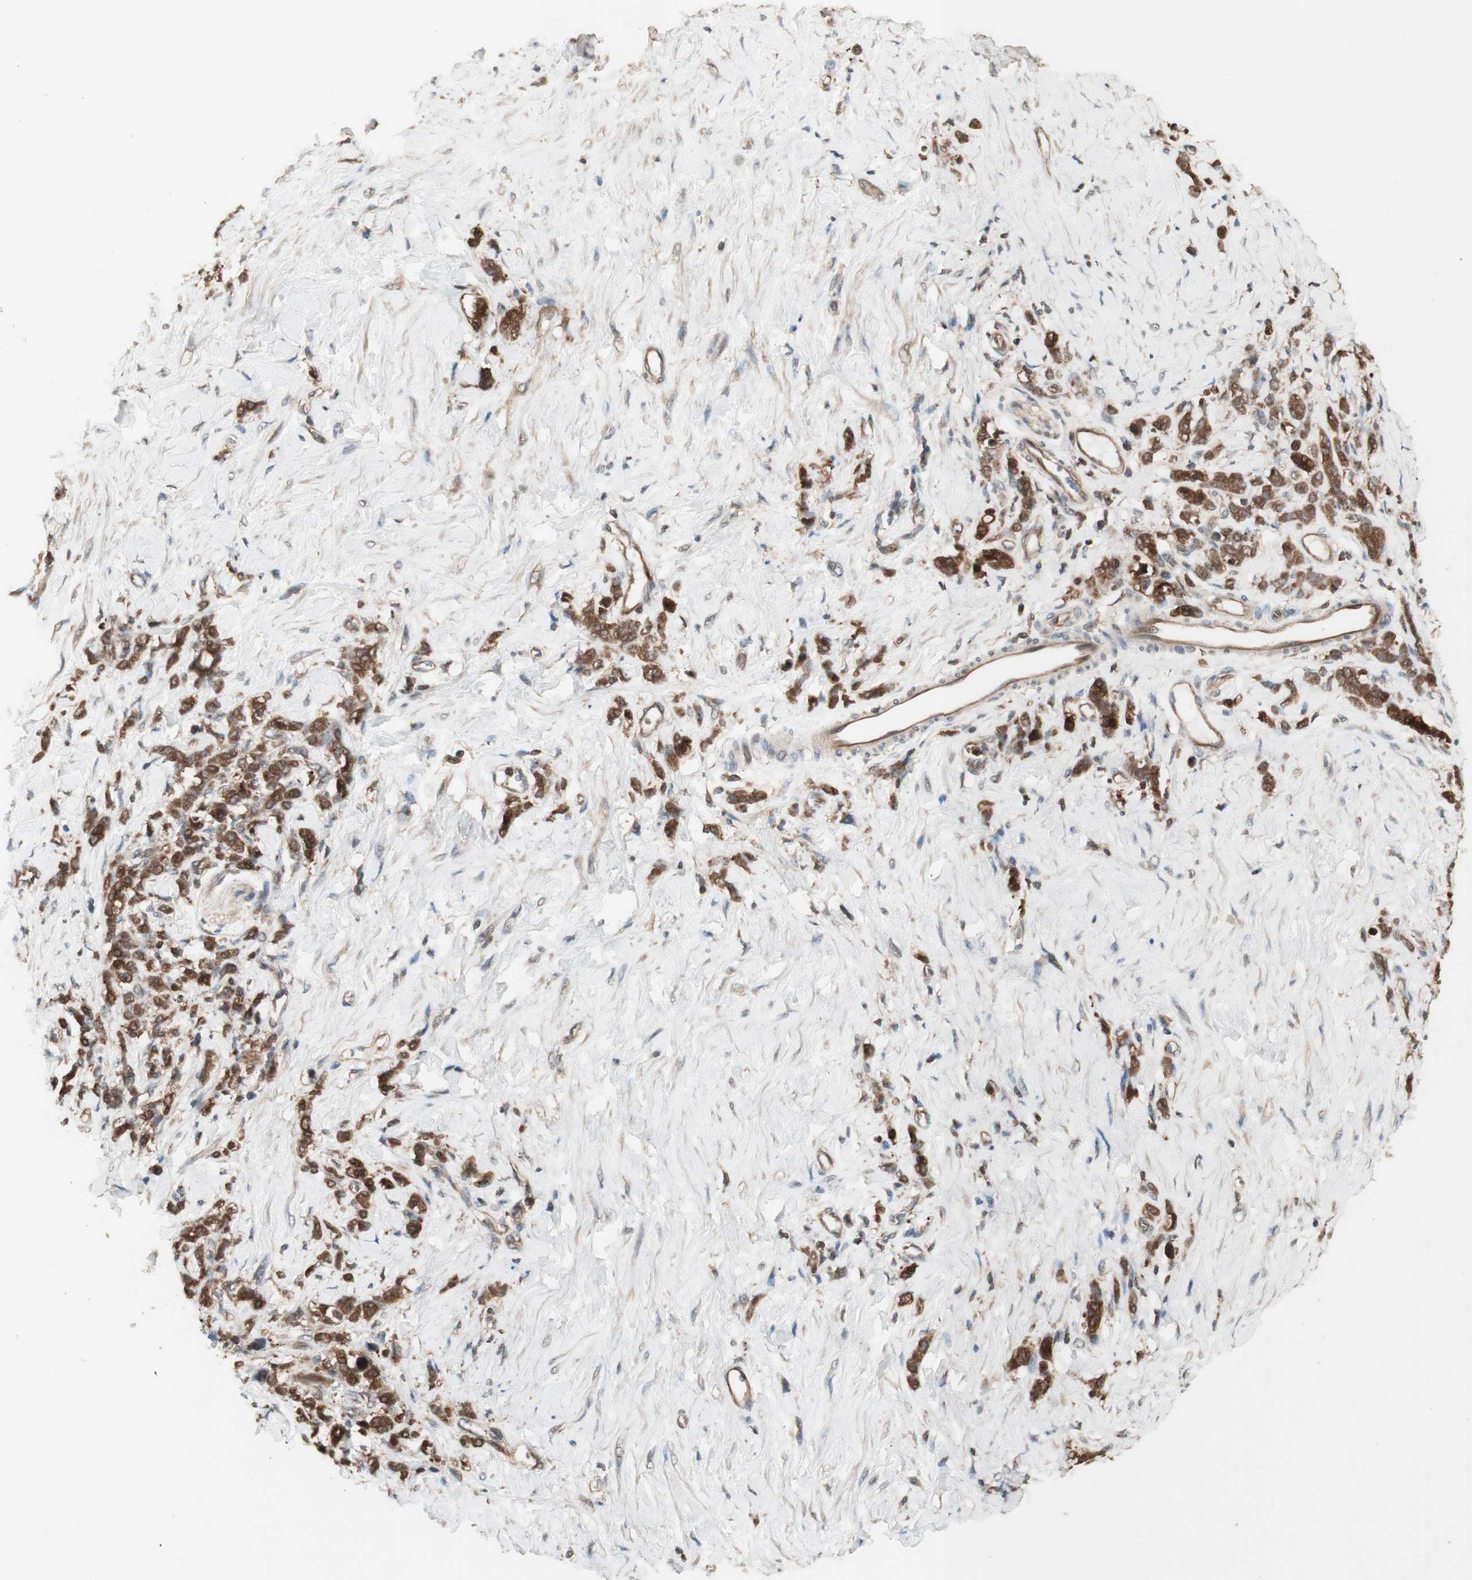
{"staining": {"intensity": "moderate", "quantity": ">75%", "location": "cytoplasmic/membranous"}, "tissue": "stomach cancer", "cell_type": "Tumor cells", "image_type": "cancer", "snomed": [{"axis": "morphology", "description": "Adenocarcinoma, NOS"}, {"axis": "topography", "description": "Stomach"}], "caption": "This is an image of IHC staining of stomach adenocarcinoma, which shows moderate staining in the cytoplasmic/membranous of tumor cells.", "gene": "YWHAB", "patient": {"sex": "male", "age": 82}}